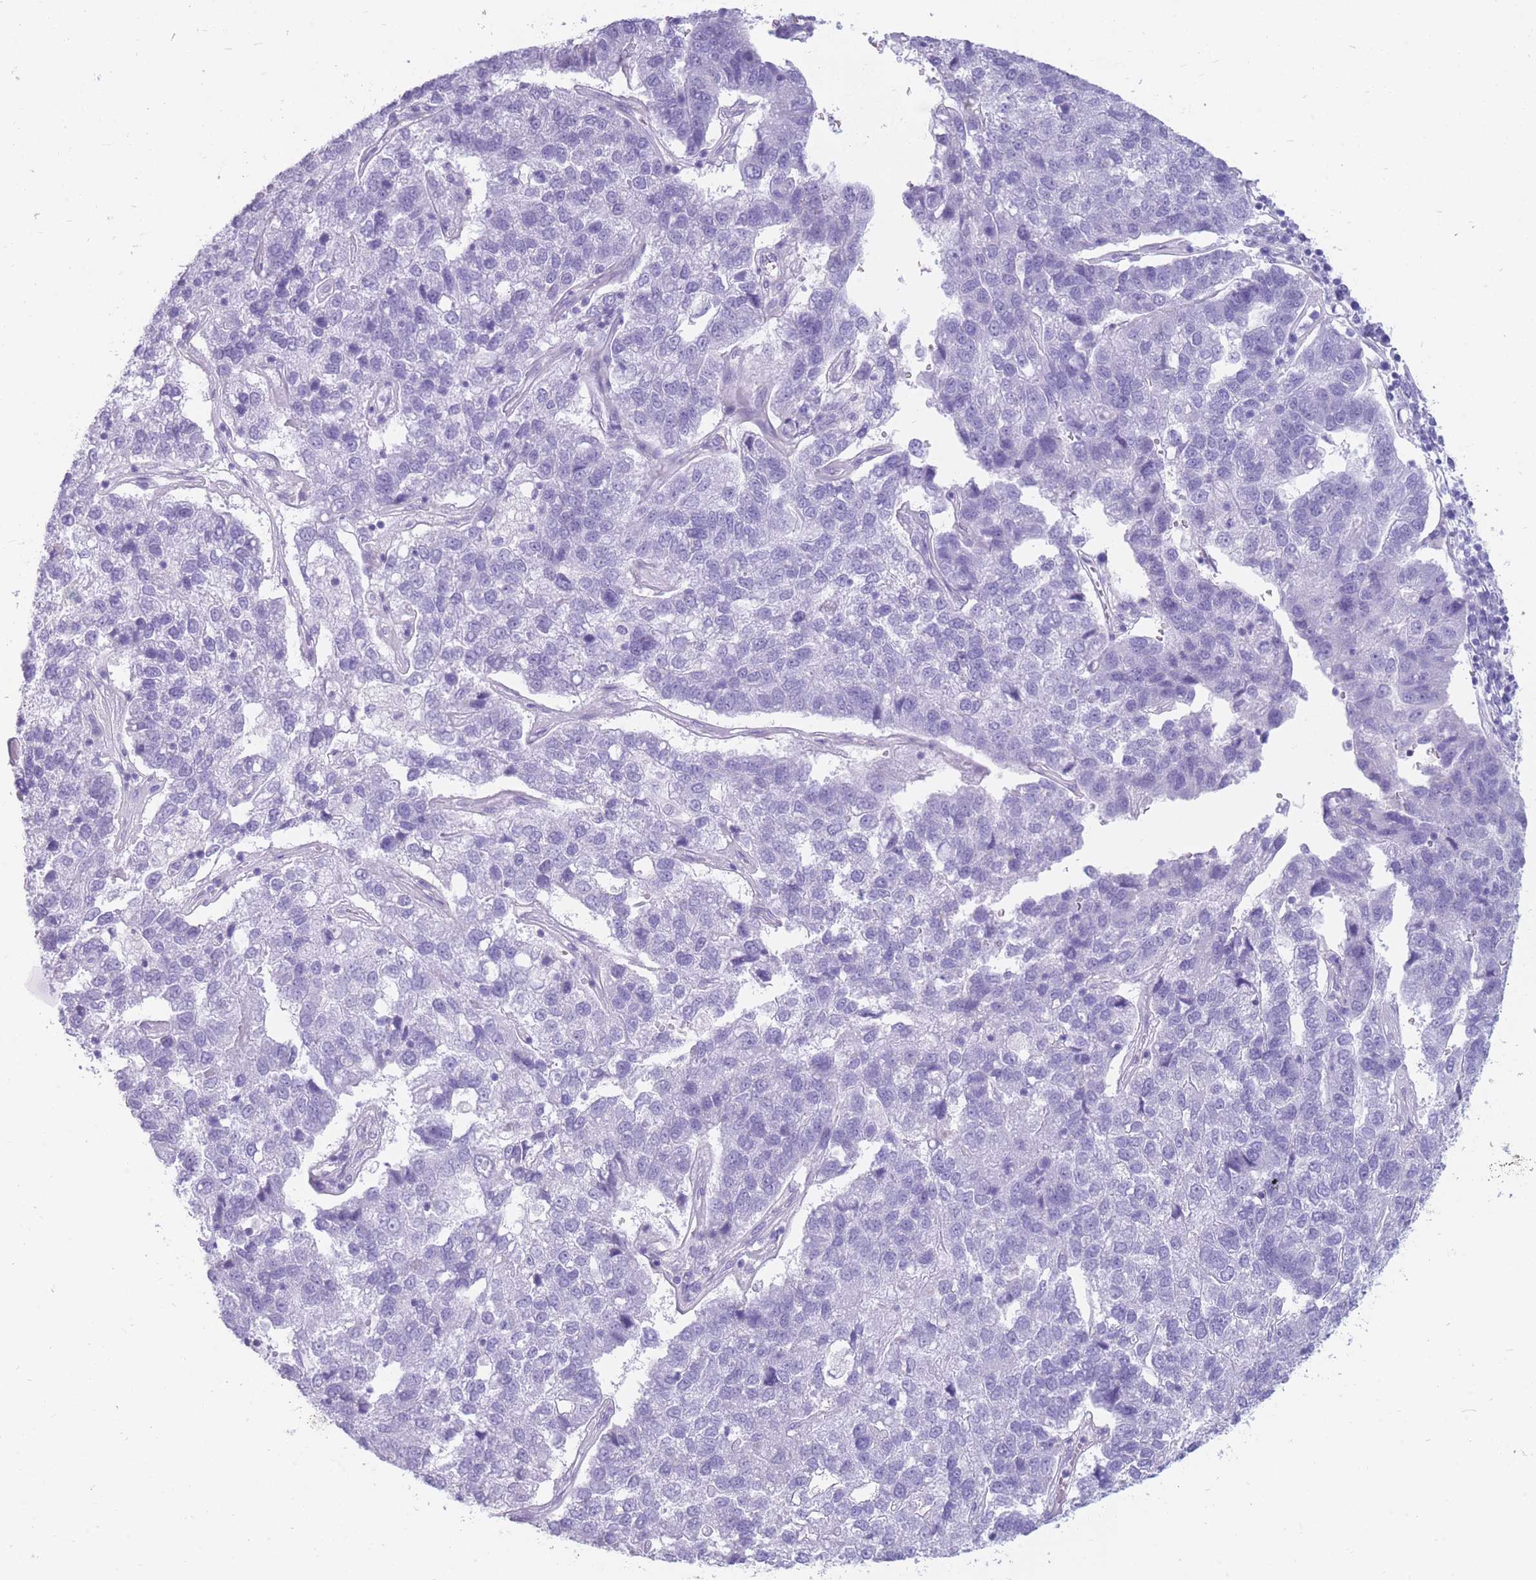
{"staining": {"intensity": "negative", "quantity": "none", "location": "none"}, "tissue": "pancreatic cancer", "cell_type": "Tumor cells", "image_type": "cancer", "snomed": [{"axis": "morphology", "description": "Adenocarcinoma, NOS"}, {"axis": "topography", "description": "Pancreas"}], "caption": "Tumor cells show no significant expression in pancreatic adenocarcinoma. Brightfield microscopy of immunohistochemistry (IHC) stained with DAB (brown) and hematoxylin (blue), captured at high magnification.", "gene": "MTSS2", "patient": {"sex": "female", "age": 61}}